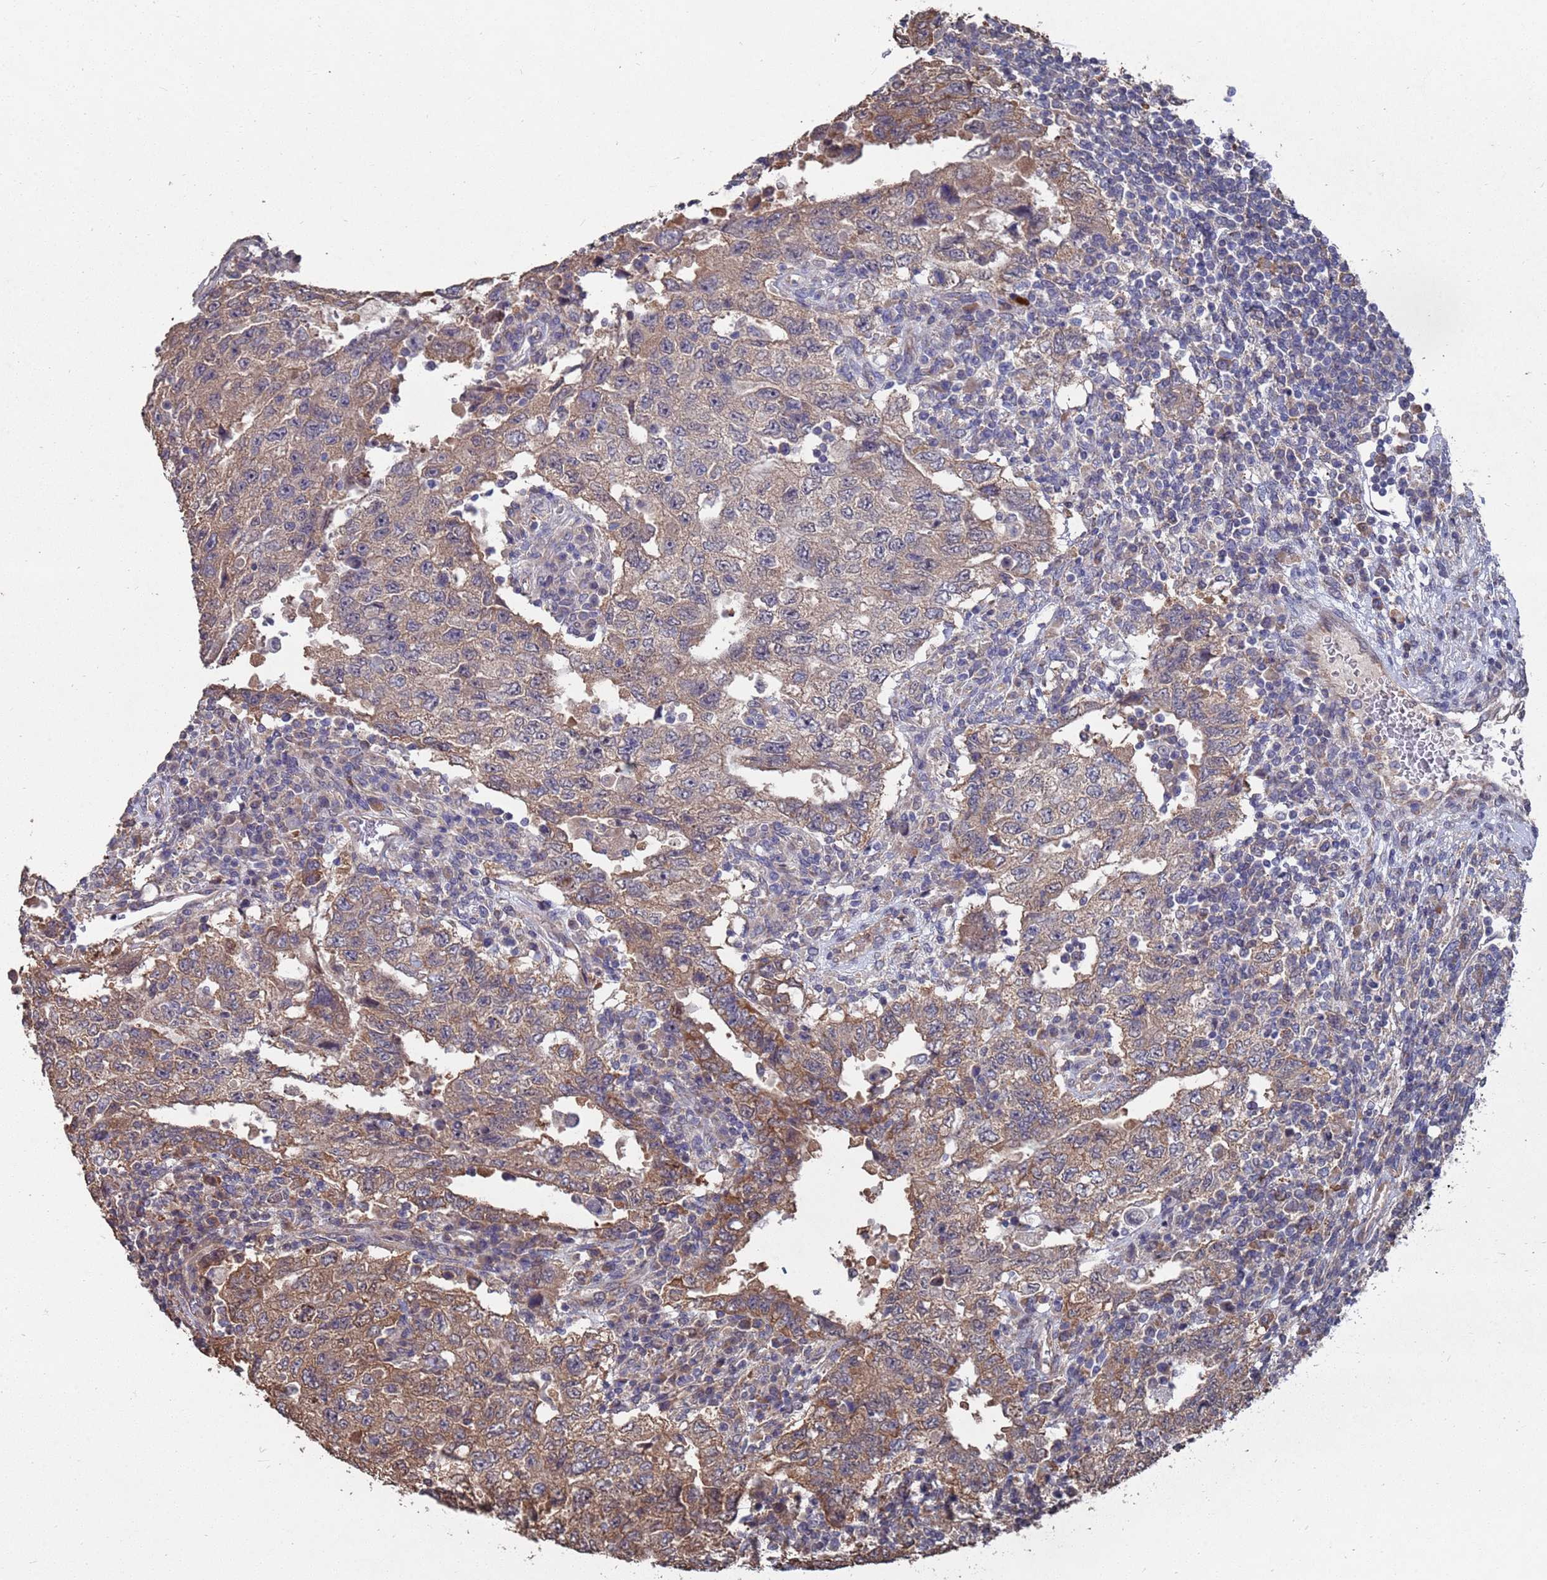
{"staining": {"intensity": "moderate", "quantity": ">75%", "location": "cytoplasmic/membranous"}, "tissue": "testis cancer", "cell_type": "Tumor cells", "image_type": "cancer", "snomed": [{"axis": "morphology", "description": "Carcinoma, Embryonal, NOS"}, {"axis": "topography", "description": "Testis"}], "caption": "Testis cancer (embryonal carcinoma) stained for a protein (brown) displays moderate cytoplasmic/membranous positive staining in approximately >75% of tumor cells.", "gene": "CFAP119", "patient": {"sex": "male", "age": 26}}